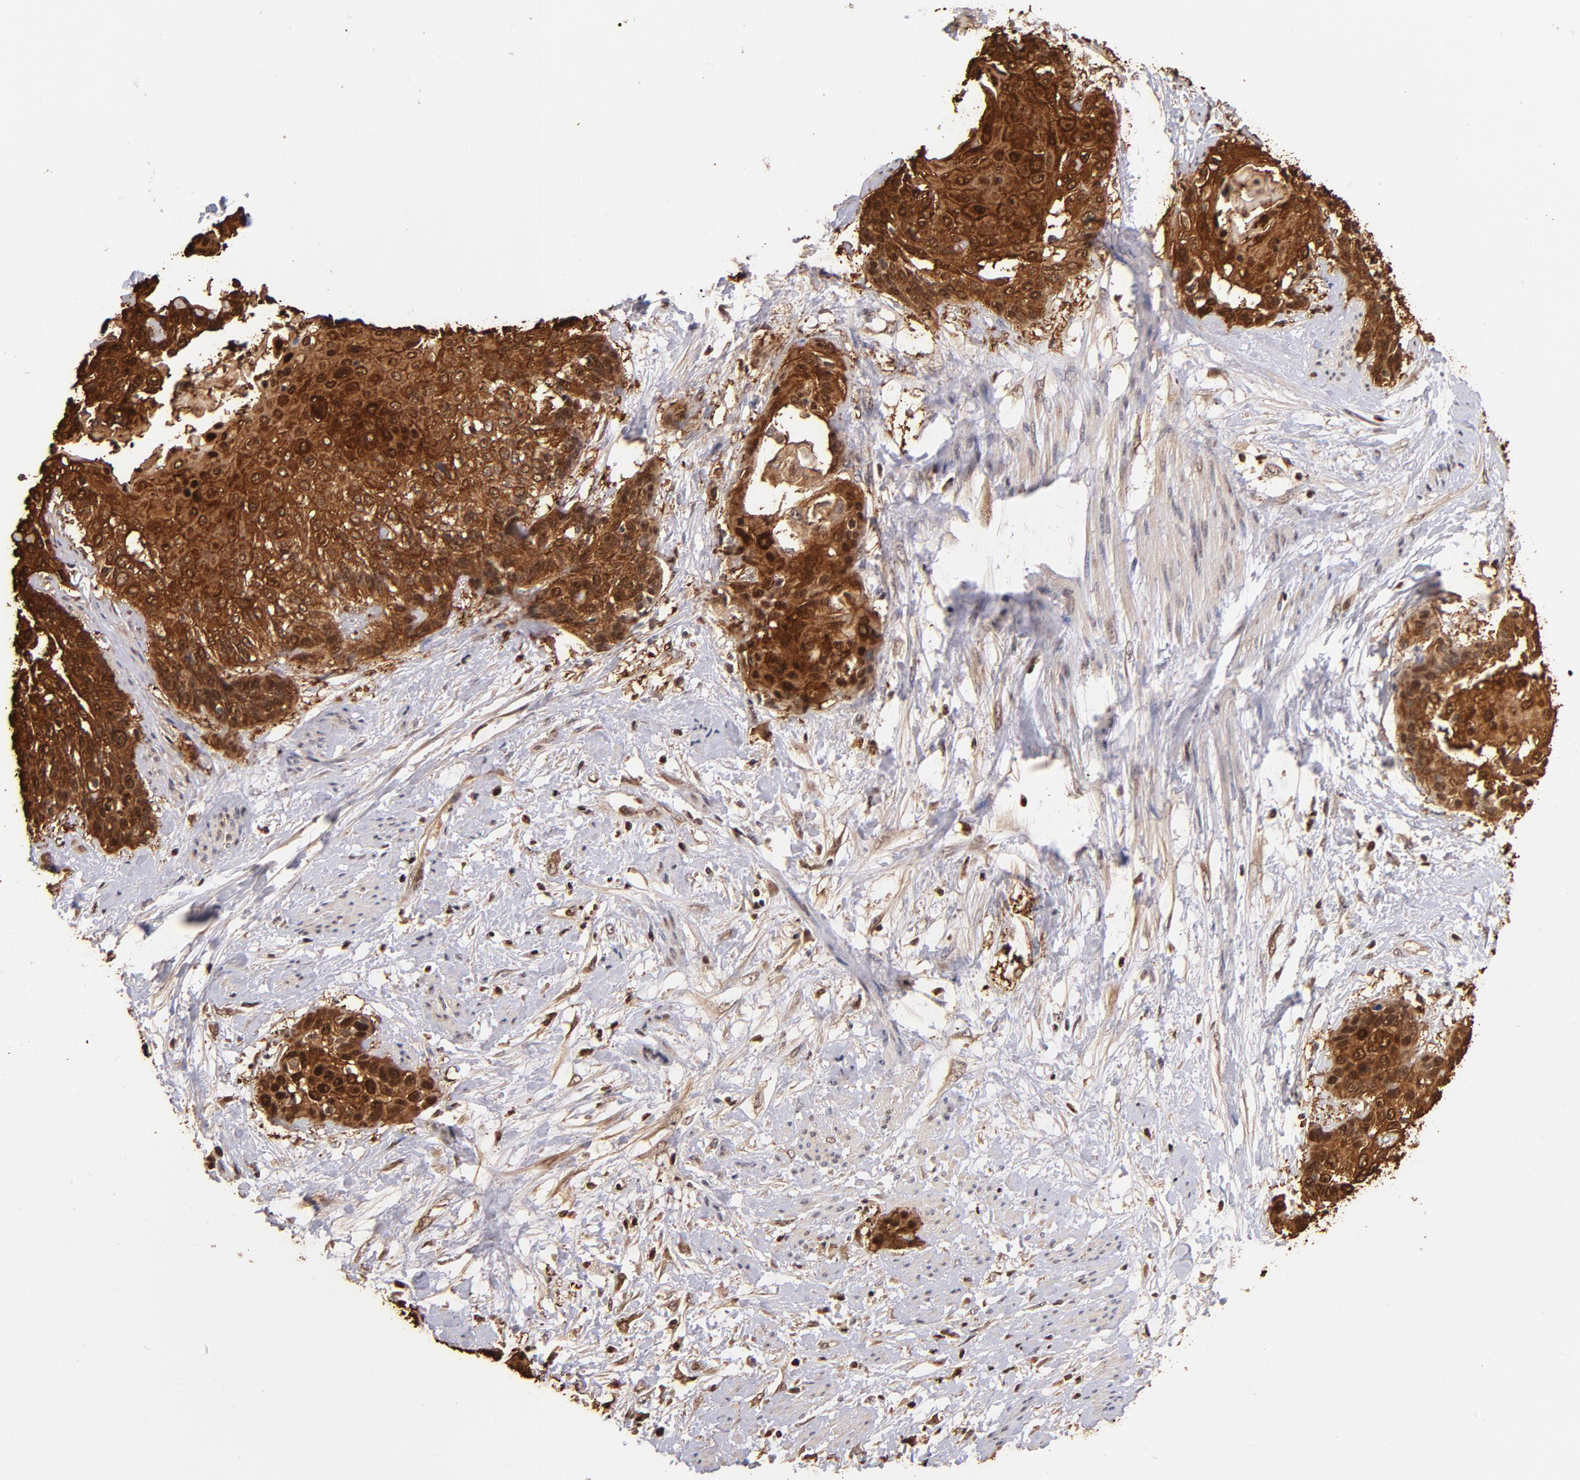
{"staining": {"intensity": "strong", "quantity": ">75%", "location": "cytoplasmic/membranous"}, "tissue": "cervical cancer", "cell_type": "Tumor cells", "image_type": "cancer", "snomed": [{"axis": "morphology", "description": "Squamous cell carcinoma, NOS"}, {"axis": "topography", "description": "Cervix"}], "caption": "Immunohistochemical staining of human cervical cancer demonstrates strong cytoplasmic/membranous protein expression in approximately >75% of tumor cells. The staining was performed using DAB (3,3'-diaminobenzidine), with brown indicating positive protein expression. Nuclei are stained blue with hematoxylin.", "gene": "YWHAB", "patient": {"sex": "female", "age": 57}}